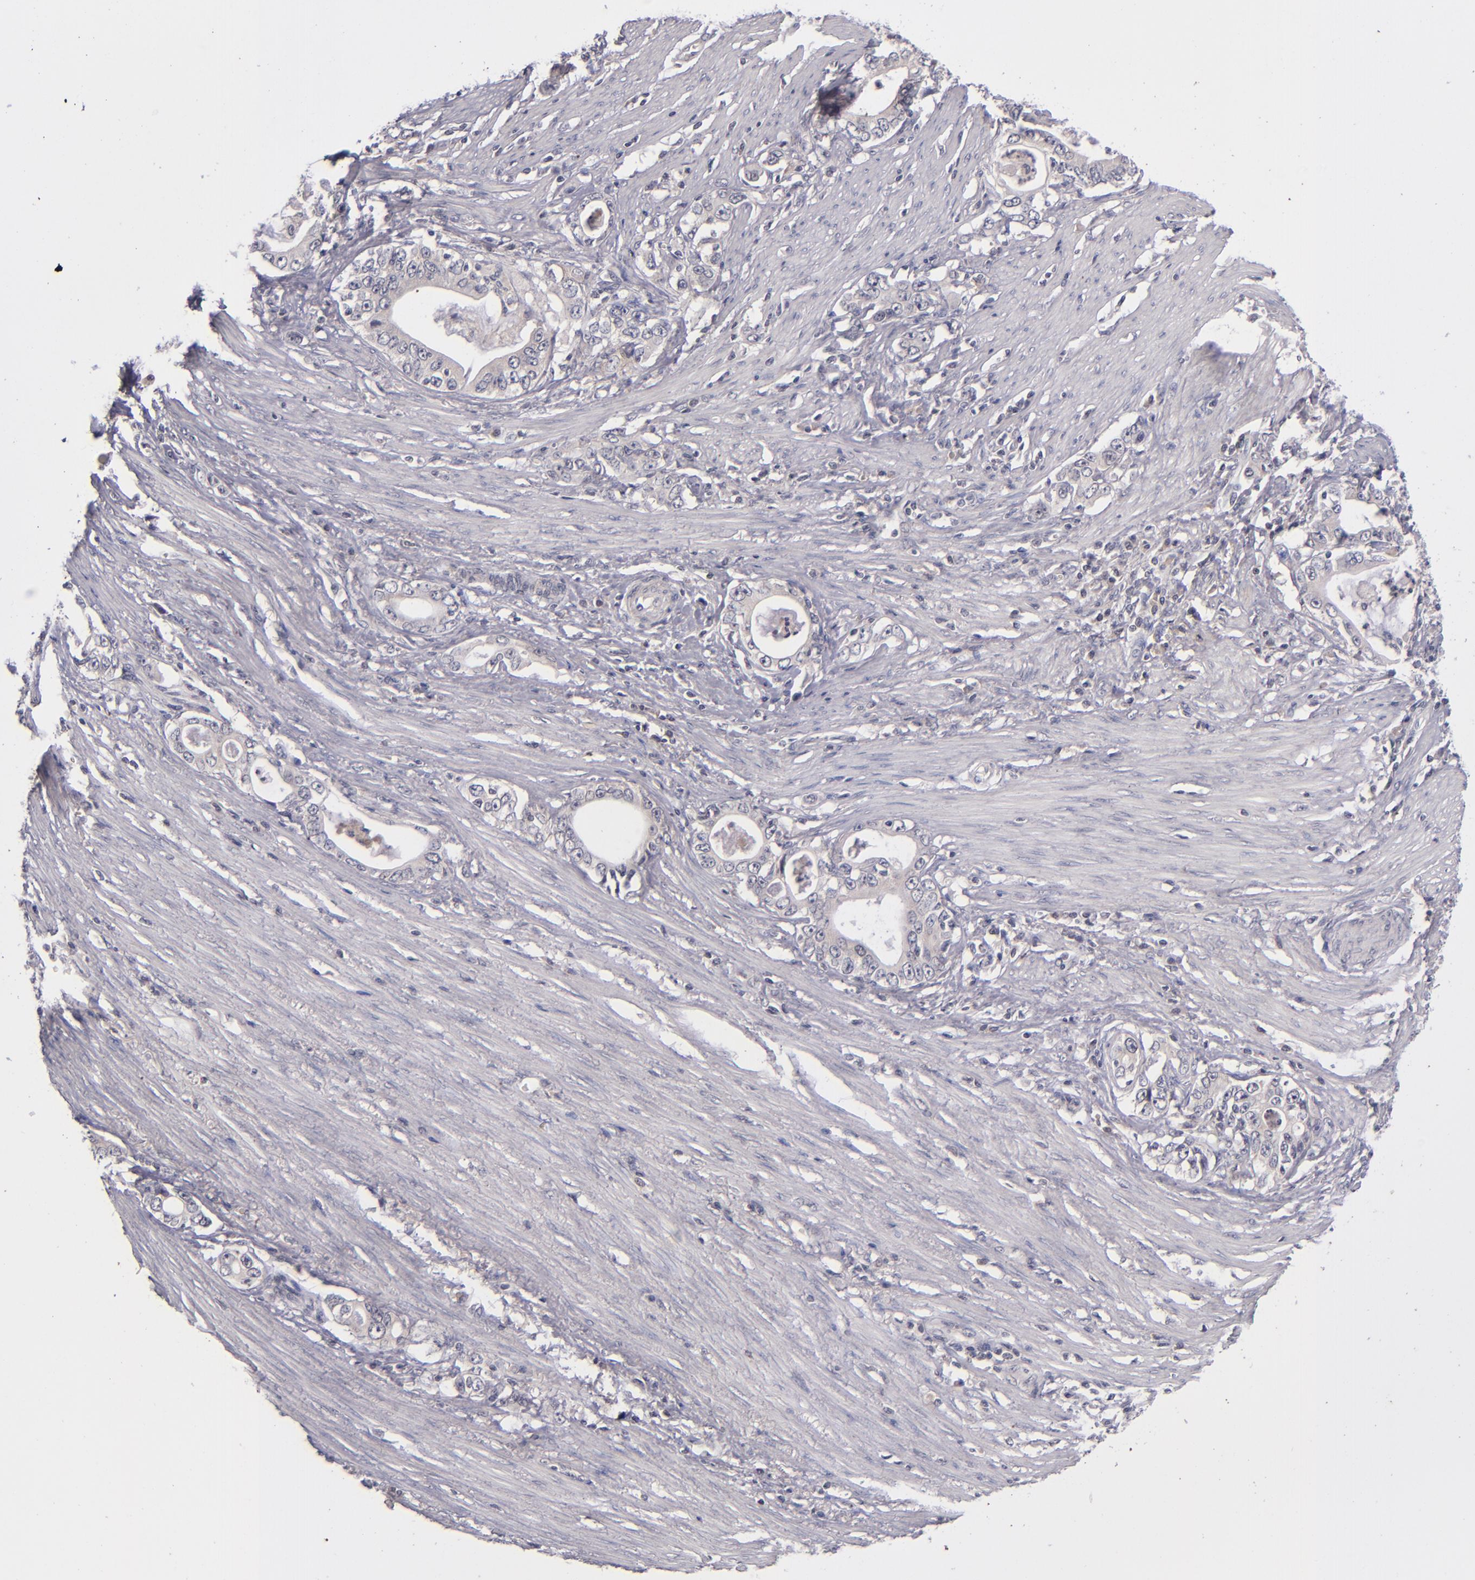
{"staining": {"intensity": "negative", "quantity": "none", "location": "none"}, "tissue": "stomach cancer", "cell_type": "Tumor cells", "image_type": "cancer", "snomed": [{"axis": "morphology", "description": "Adenocarcinoma, NOS"}, {"axis": "topography", "description": "Stomach, lower"}], "caption": "A micrograph of human stomach cancer is negative for staining in tumor cells. Nuclei are stained in blue.", "gene": "TSC2", "patient": {"sex": "female", "age": 72}}